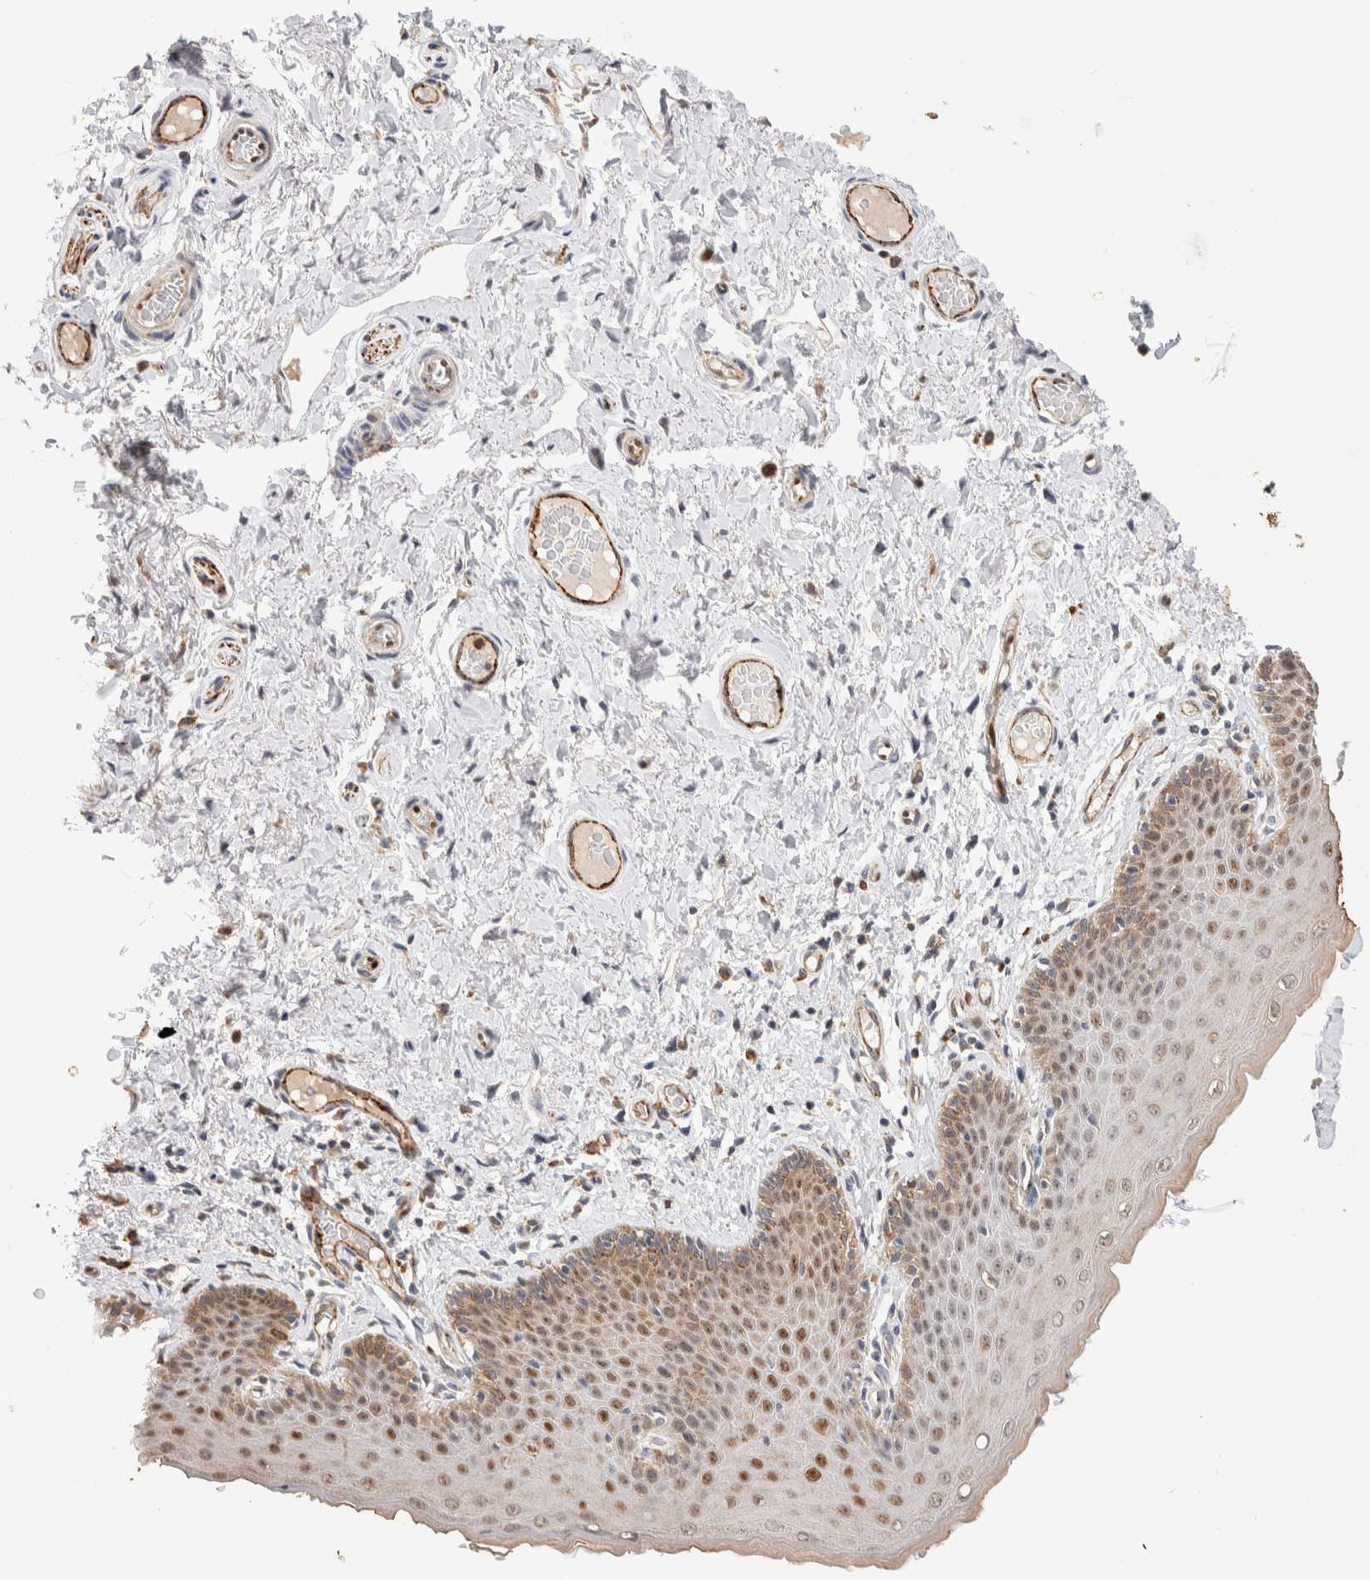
{"staining": {"intensity": "strong", "quantity": ">75%", "location": "nuclear"}, "tissue": "skin", "cell_type": "Epidermal cells", "image_type": "normal", "snomed": [{"axis": "morphology", "description": "Normal tissue, NOS"}, {"axis": "topography", "description": "Vulva"}], "caption": "Skin stained with immunohistochemistry exhibits strong nuclear staining in about >75% of epidermal cells.", "gene": "NSMAF", "patient": {"sex": "female", "age": 66}}